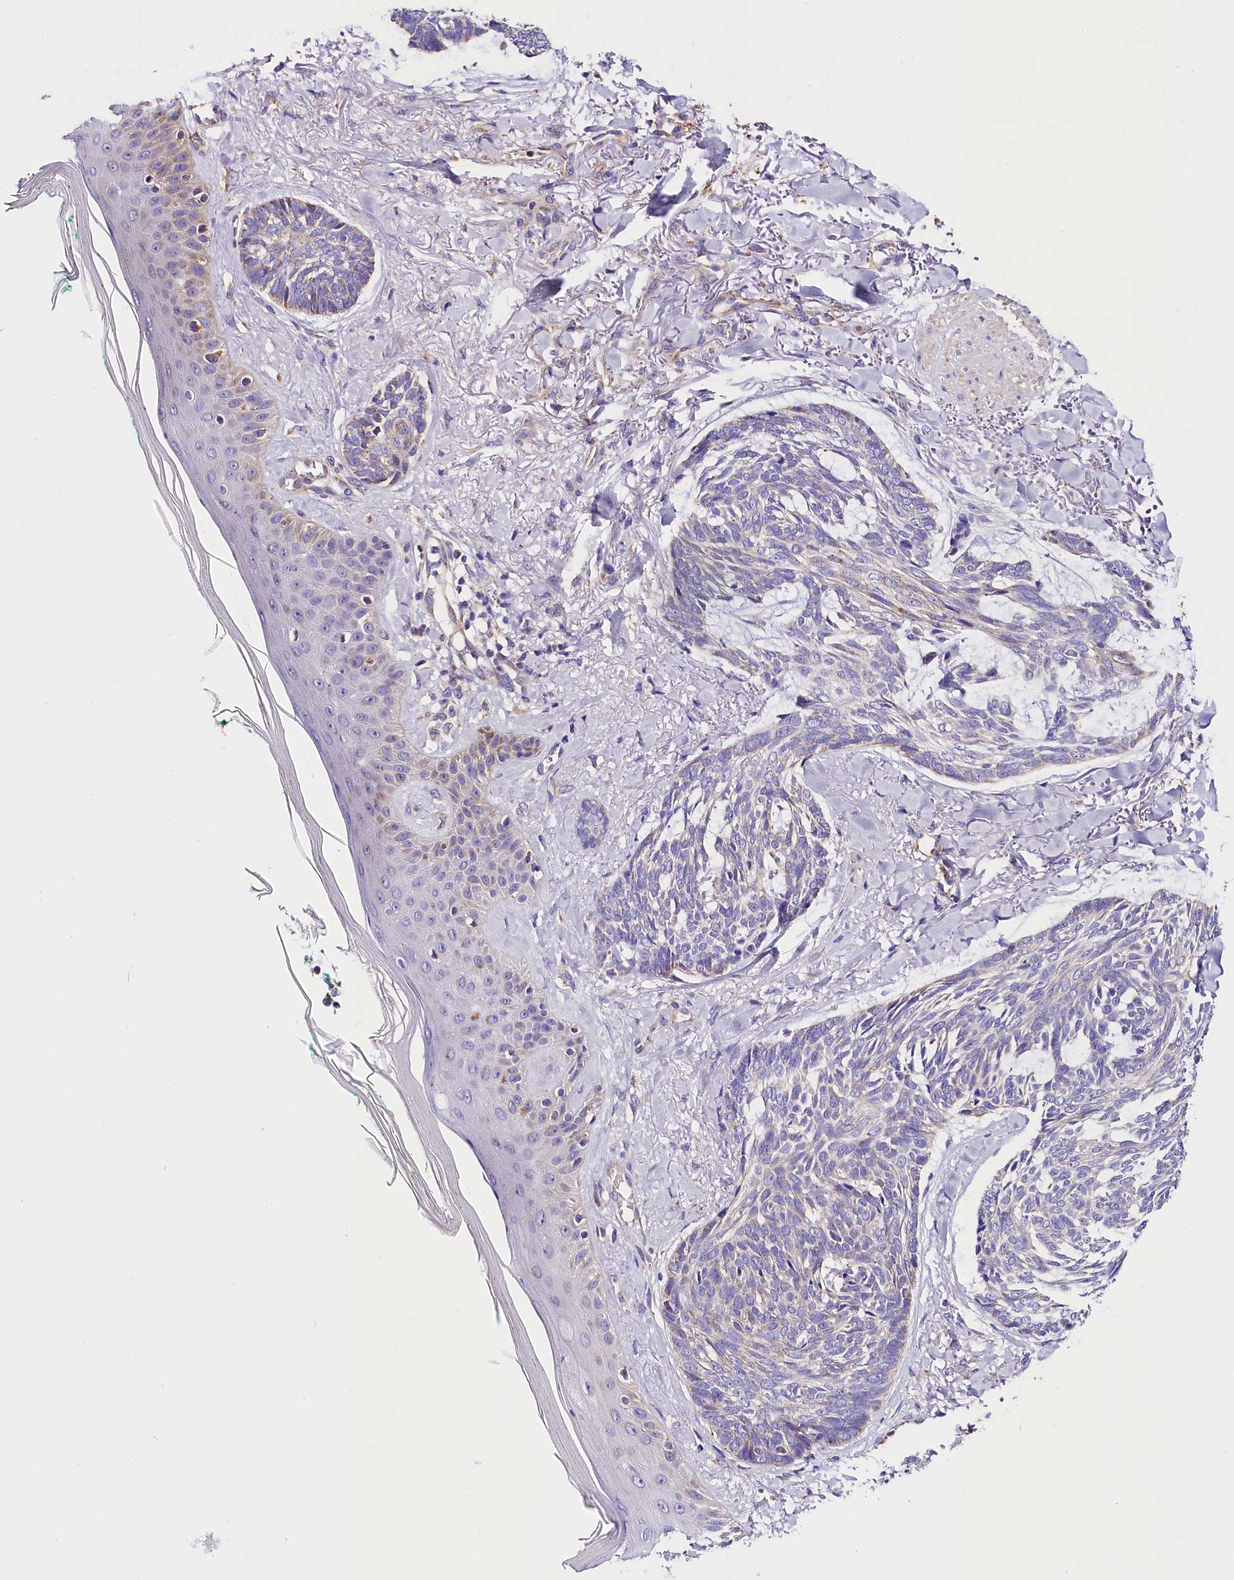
{"staining": {"intensity": "negative", "quantity": "none", "location": "none"}, "tissue": "skin cancer", "cell_type": "Tumor cells", "image_type": "cancer", "snomed": [{"axis": "morphology", "description": "Basal cell carcinoma"}, {"axis": "topography", "description": "Skin"}], "caption": "Human skin cancer stained for a protein using IHC demonstrates no expression in tumor cells.", "gene": "ACAA2", "patient": {"sex": "male", "age": 43}}